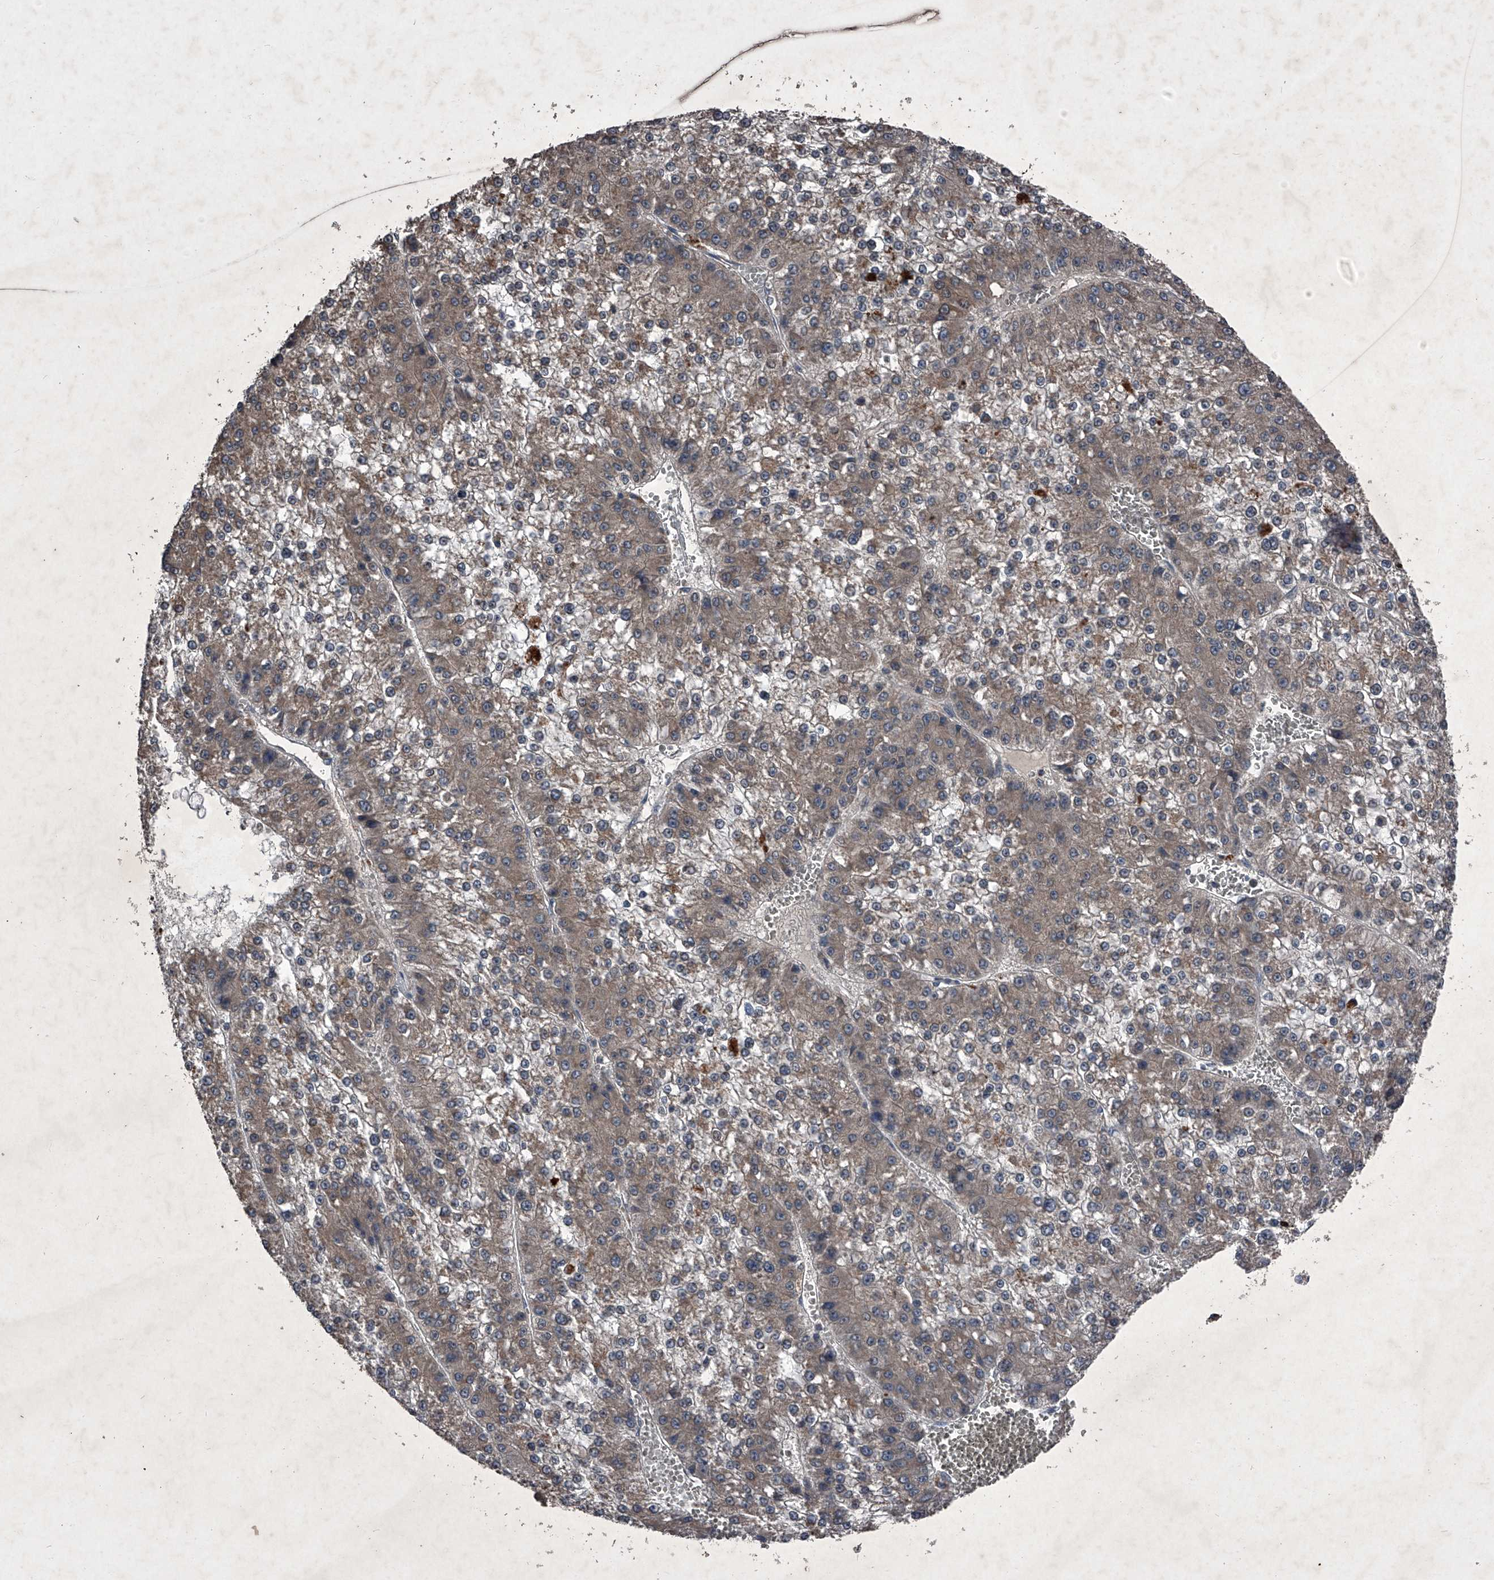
{"staining": {"intensity": "weak", "quantity": ">75%", "location": "cytoplasmic/membranous"}, "tissue": "liver cancer", "cell_type": "Tumor cells", "image_type": "cancer", "snomed": [{"axis": "morphology", "description": "Carcinoma, Hepatocellular, NOS"}, {"axis": "topography", "description": "Liver"}], "caption": "DAB immunohistochemical staining of human liver cancer (hepatocellular carcinoma) reveals weak cytoplasmic/membranous protein expression in approximately >75% of tumor cells.", "gene": "MAPKAP1", "patient": {"sex": "female", "age": 73}}